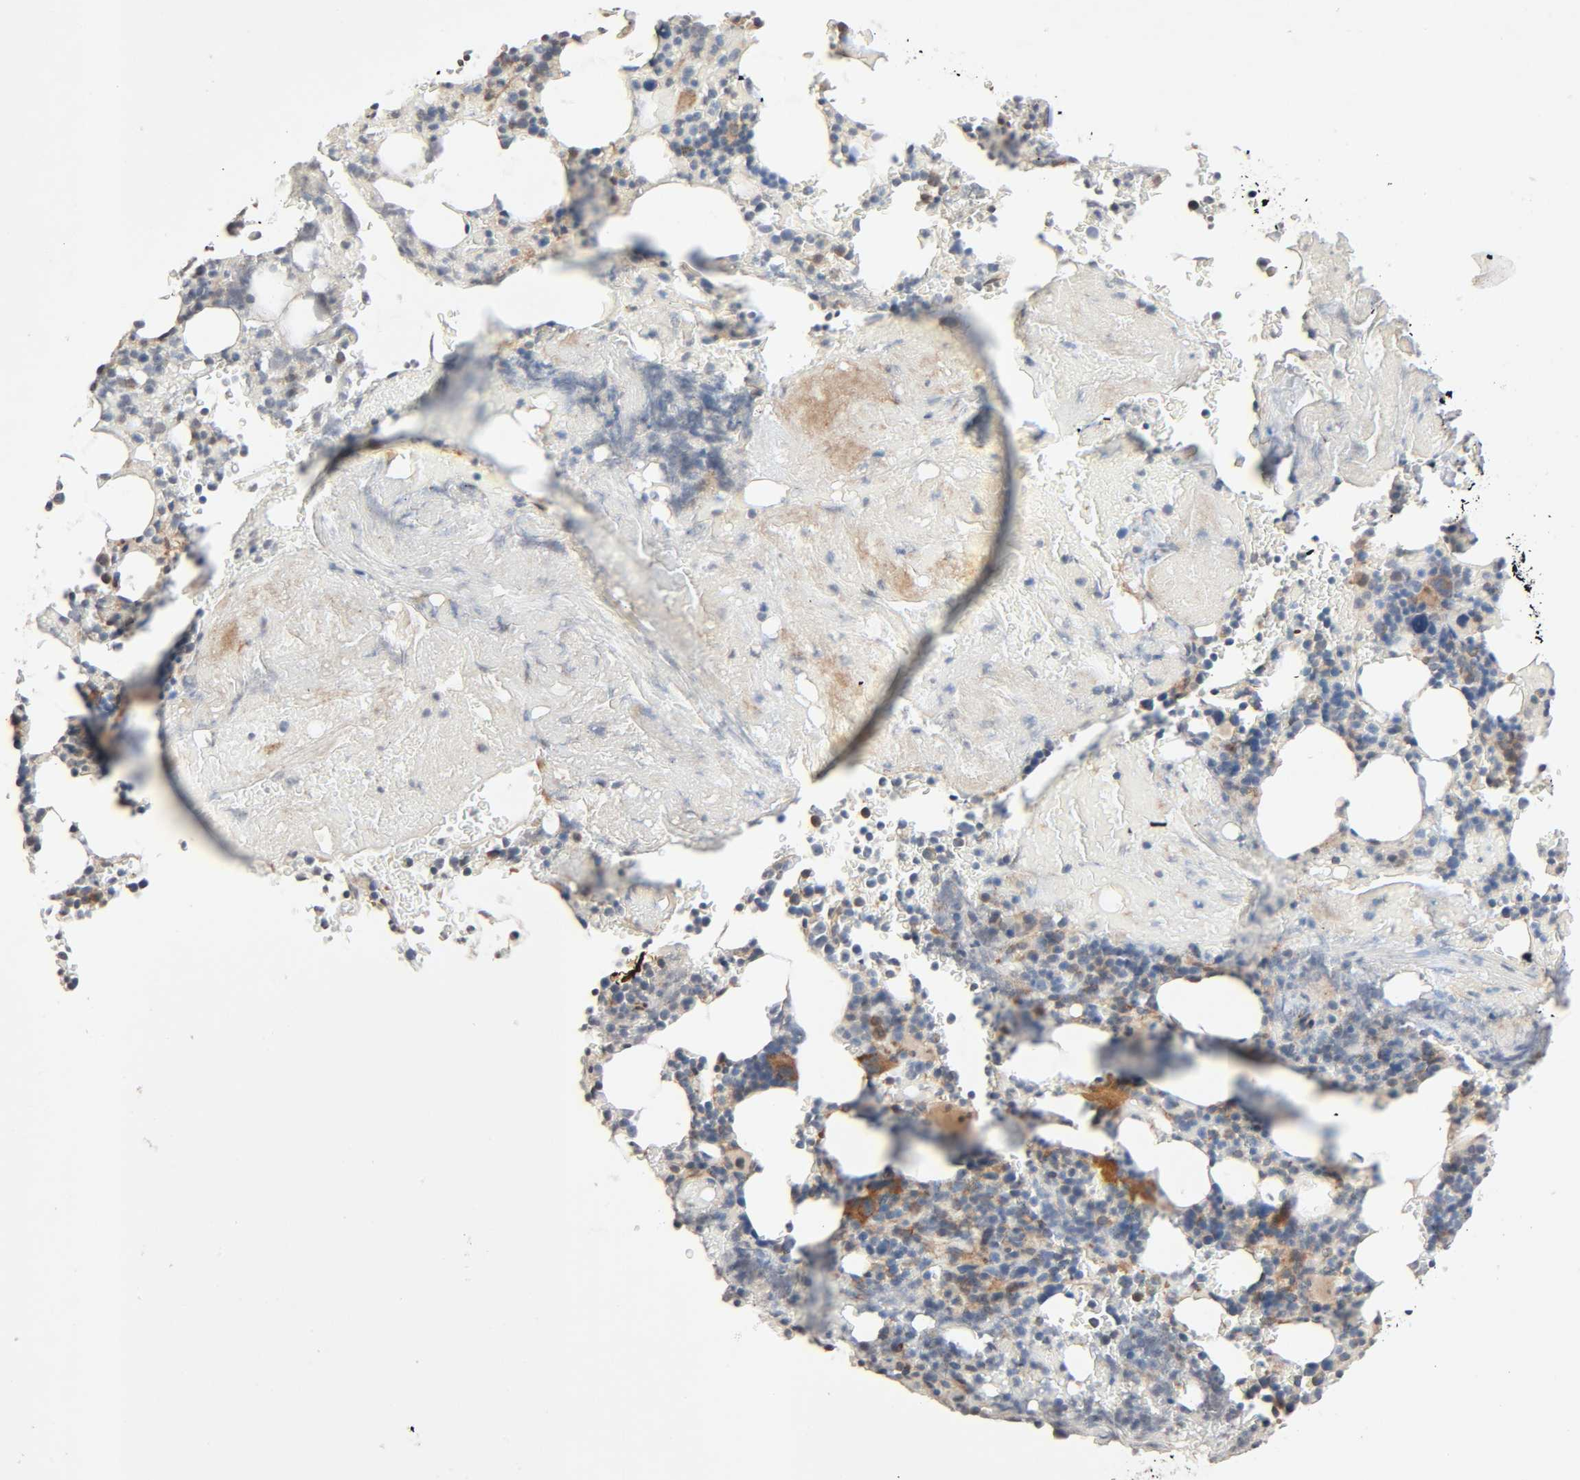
{"staining": {"intensity": "weak", "quantity": "<25%", "location": "cytoplasmic/membranous"}, "tissue": "bone marrow", "cell_type": "Hematopoietic cells", "image_type": "normal", "snomed": [{"axis": "morphology", "description": "Normal tissue, NOS"}, {"axis": "topography", "description": "Bone marrow"}], "caption": "Photomicrograph shows no significant protein expression in hematopoietic cells of normal bone marrow.", "gene": "PTK2", "patient": {"sex": "female", "age": 73}}